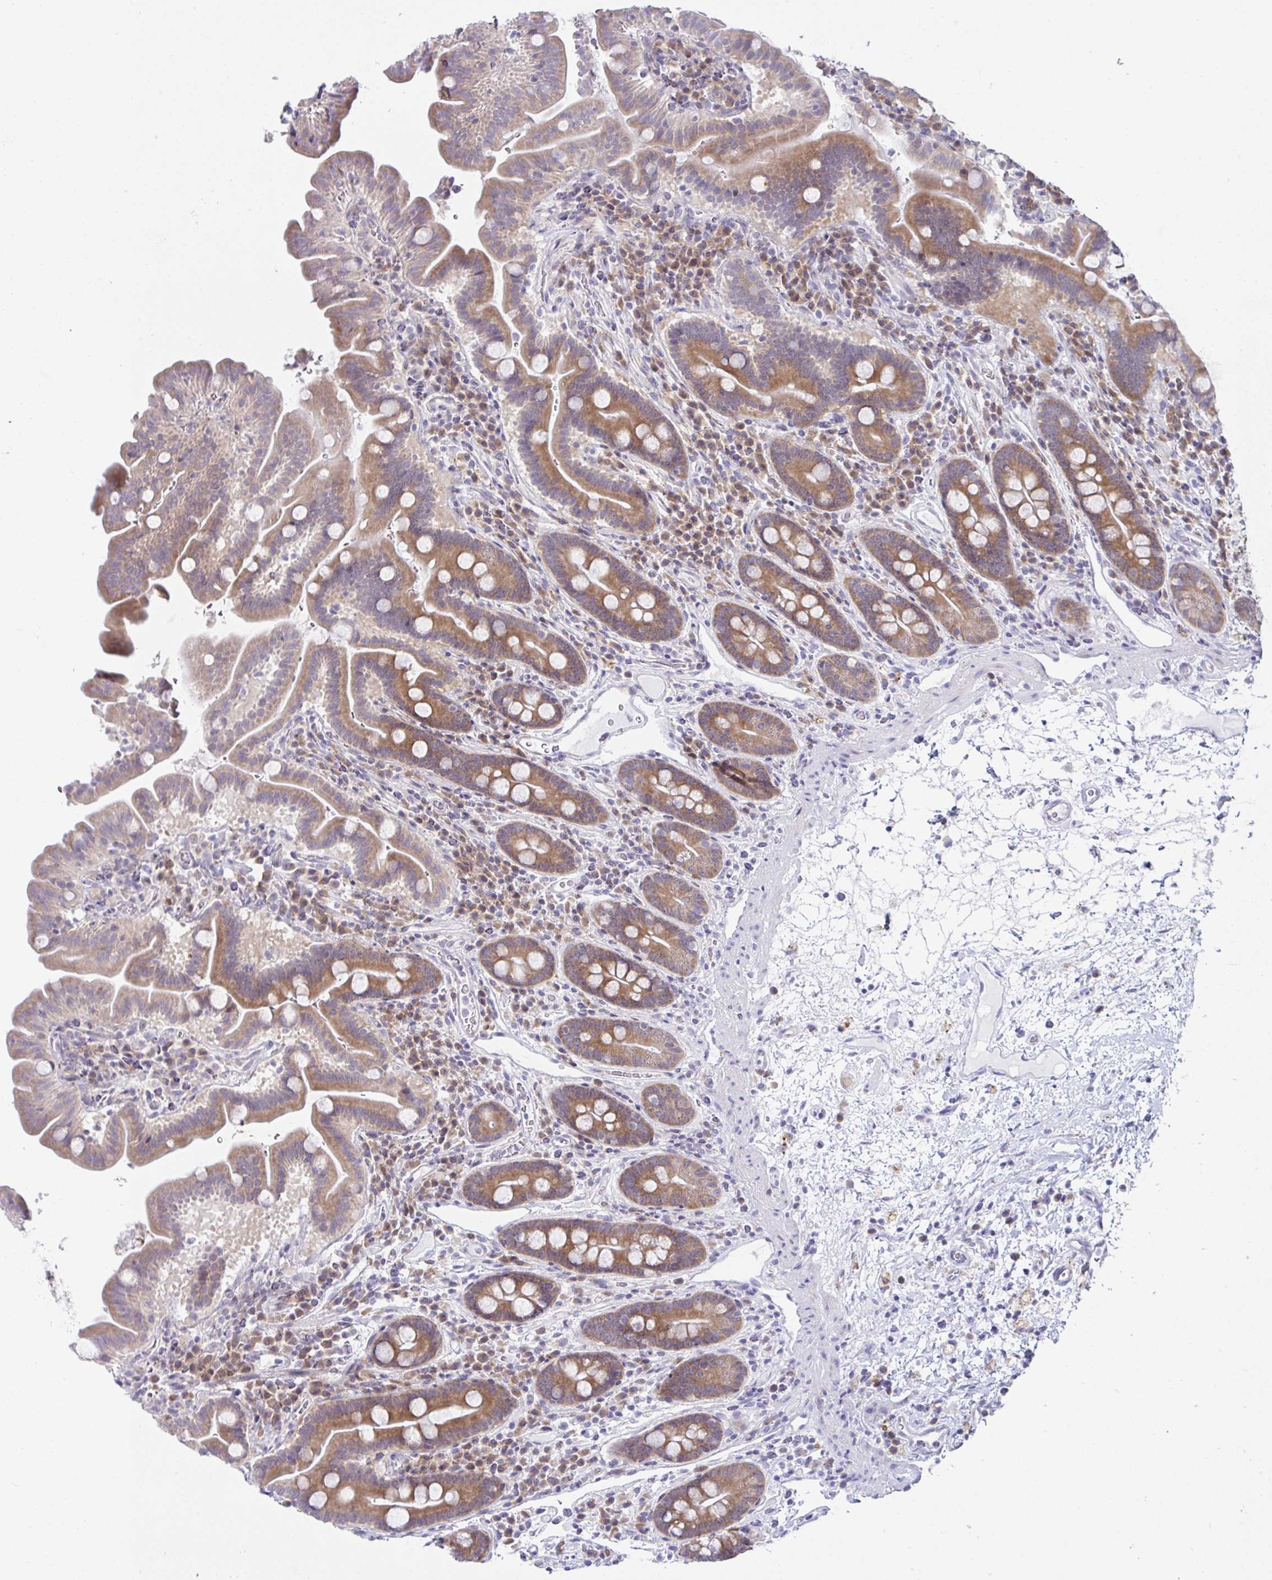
{"staining": {"intensity": "moderate", "quantity": ">75%", "location": "cytoplasmic/membranous"}, "tissue": "small intestine", "cell_type": "Glandular cells", "image_type": "normal", "snomed": [{"axis": "morphology", "description": "Normal tissue, NOS"}, {"axis": "topography", "description": "Small intestine"}], "caption": "Immunohistochemistry (IHC) image of benign human small intestine stained for a protein (brown), which reveals medium levels of moderate cytoplasmic/membranous expression in about >75% of glandular cells.", "gene": "FAU", "patient": {"sex": "male", "age": 26}}